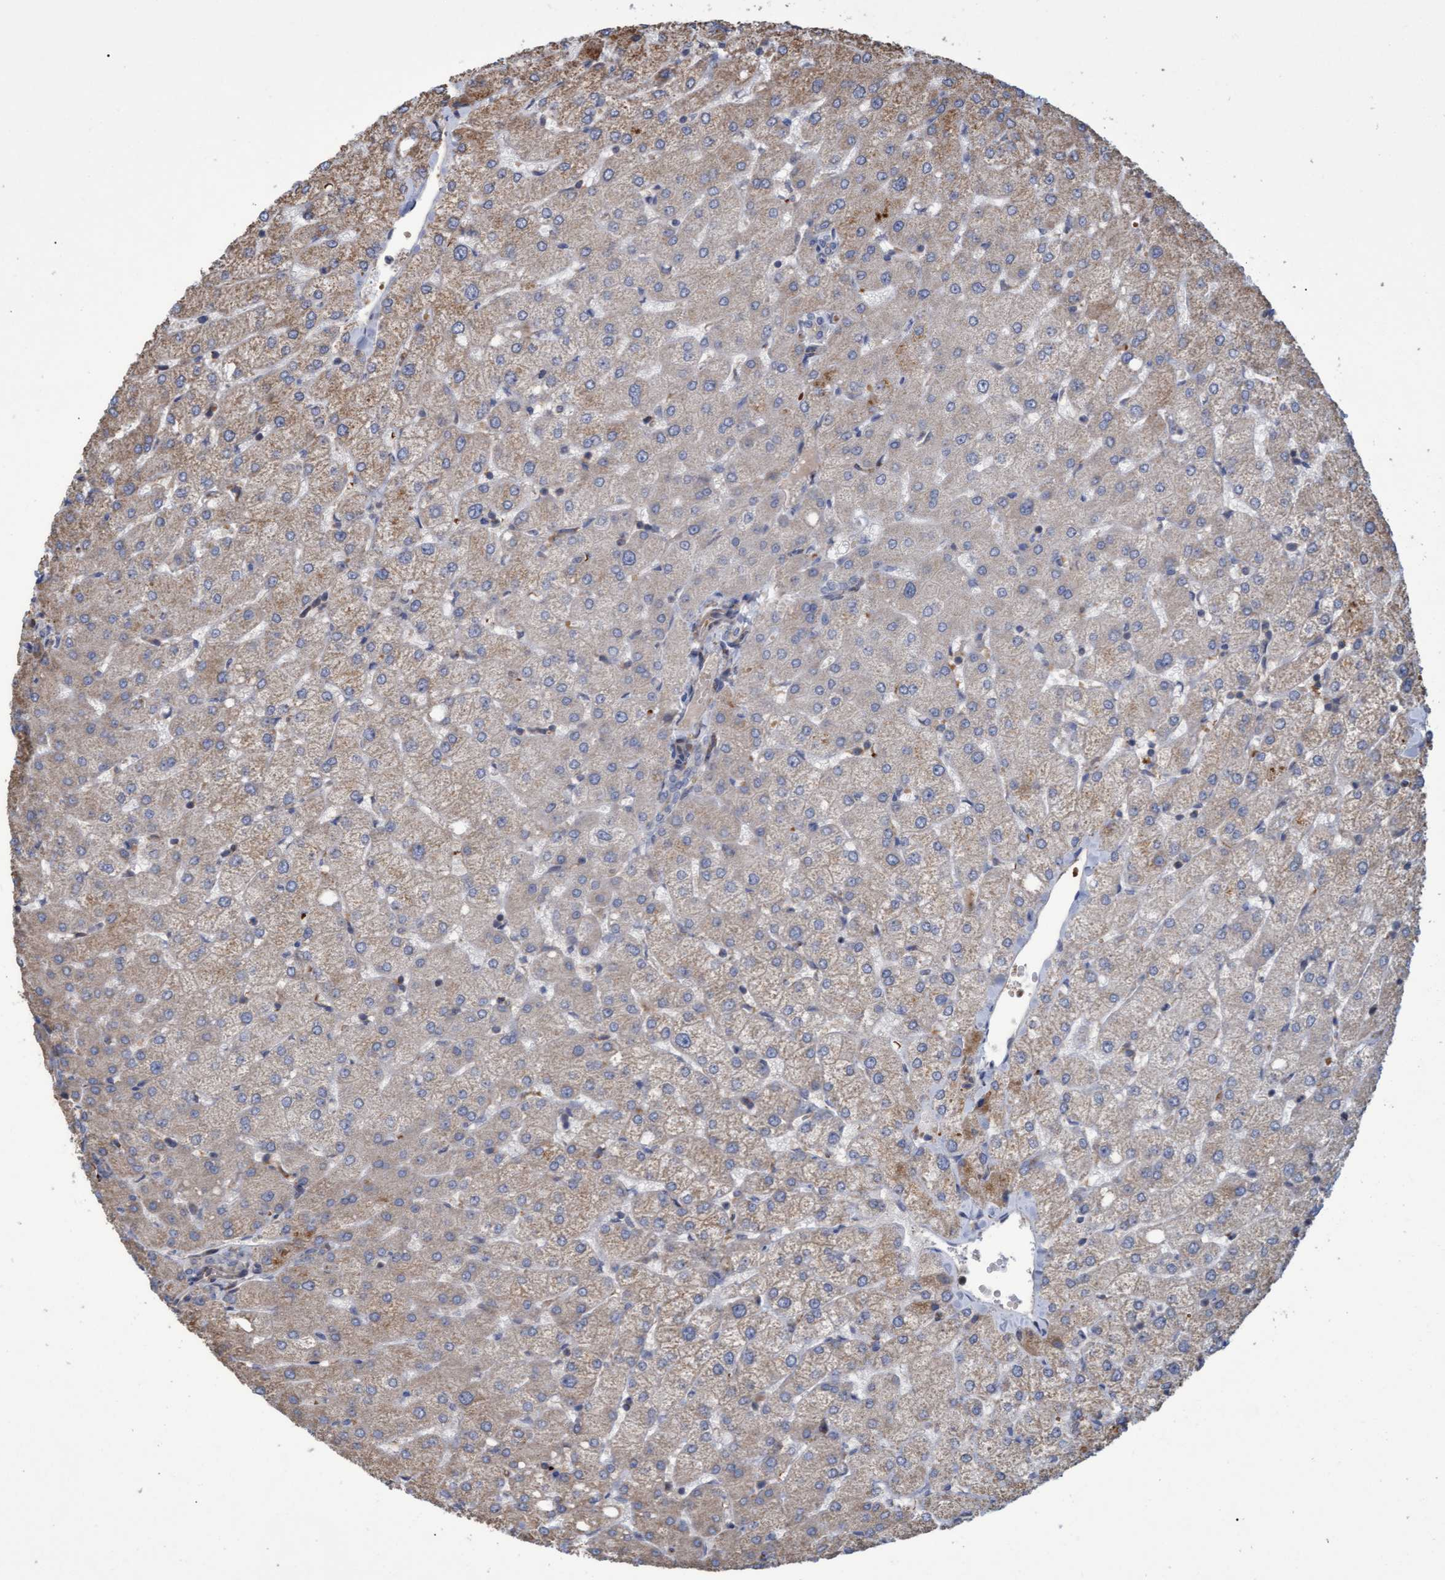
{"staining": {"intensity": "negative", "quantity": "none", "location": "none"}, "tissue": "liver", "cell_type": "Cholangiocytes", "image_type": "normal", "snomed": [{"axis": "morphology", "description": "Normal tissue, NOS"}, {"axis": "topography", "description": "Liver"}], "caption": "An image of liver stained for a protein shows no brown staining in cholangiocytes.", "gene": "NAA15", "patient": {"sex": "female", "age": 54}}